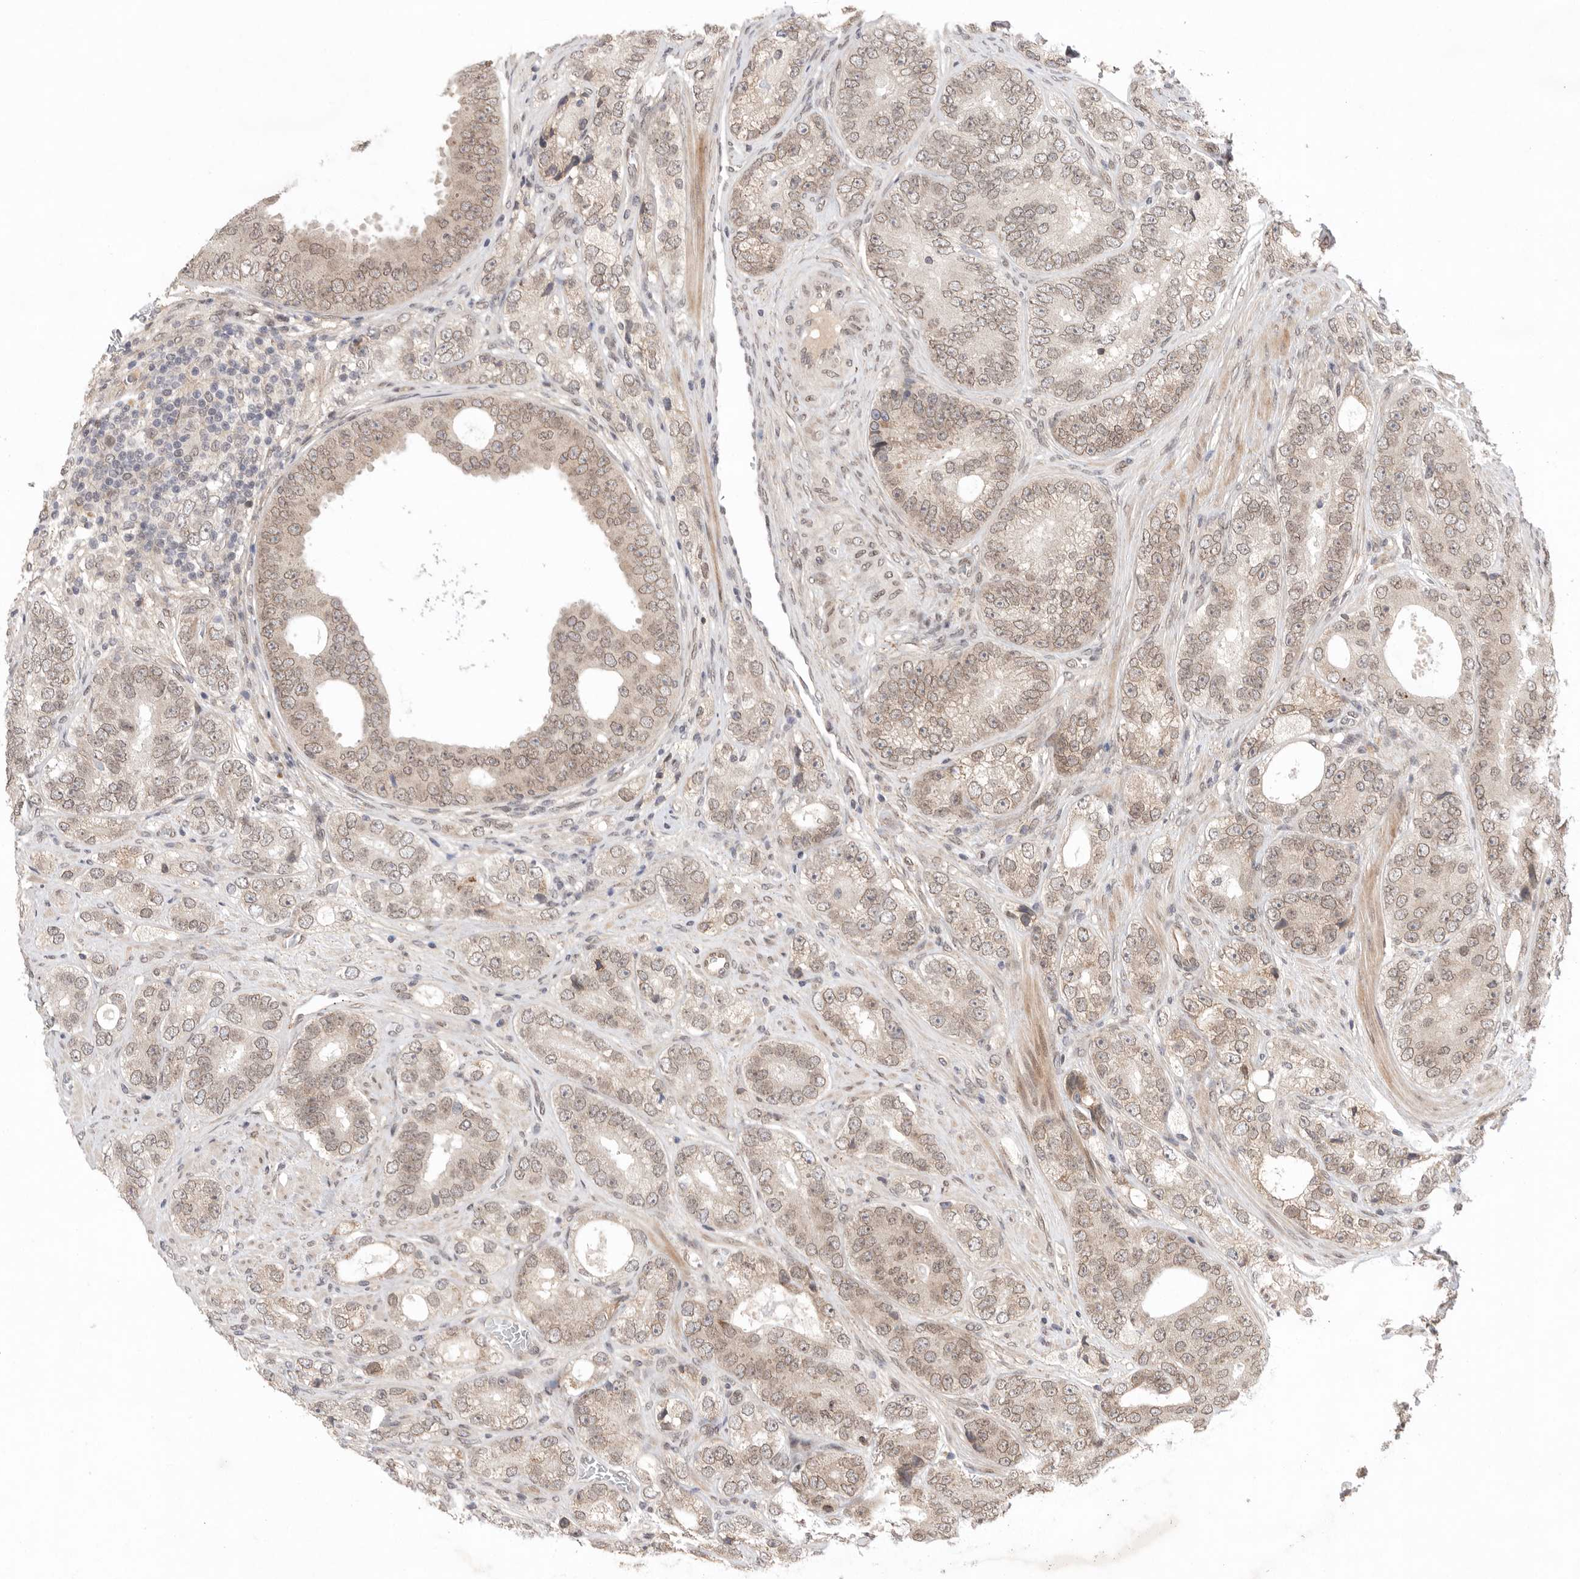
{"staining": {"intensity": "weak", "quantity": "25%-75%", "location": "cytoplasmic/membranous,nuclear"}, "tissue": "prostate cancer", "cell_type": "Tumor cells", "image_type": "cancer", "snomed": [{"axis": "morphology", "description": "Adenocarcinoma, High grade"}, {"axis": "topography", "description": "Prostate"}], "caption": "This image reveals prostate adenocarcinoma (high-grade) stained with immunohistochemistry to label a protein in brown. The cytoplasmic/membranous and nuclear of tumor cells show weak positivity for the protein. Nuclei are counter-stained blue.", "gene": "LEMD3", "patient": {"sex": "male", "age": 56}}